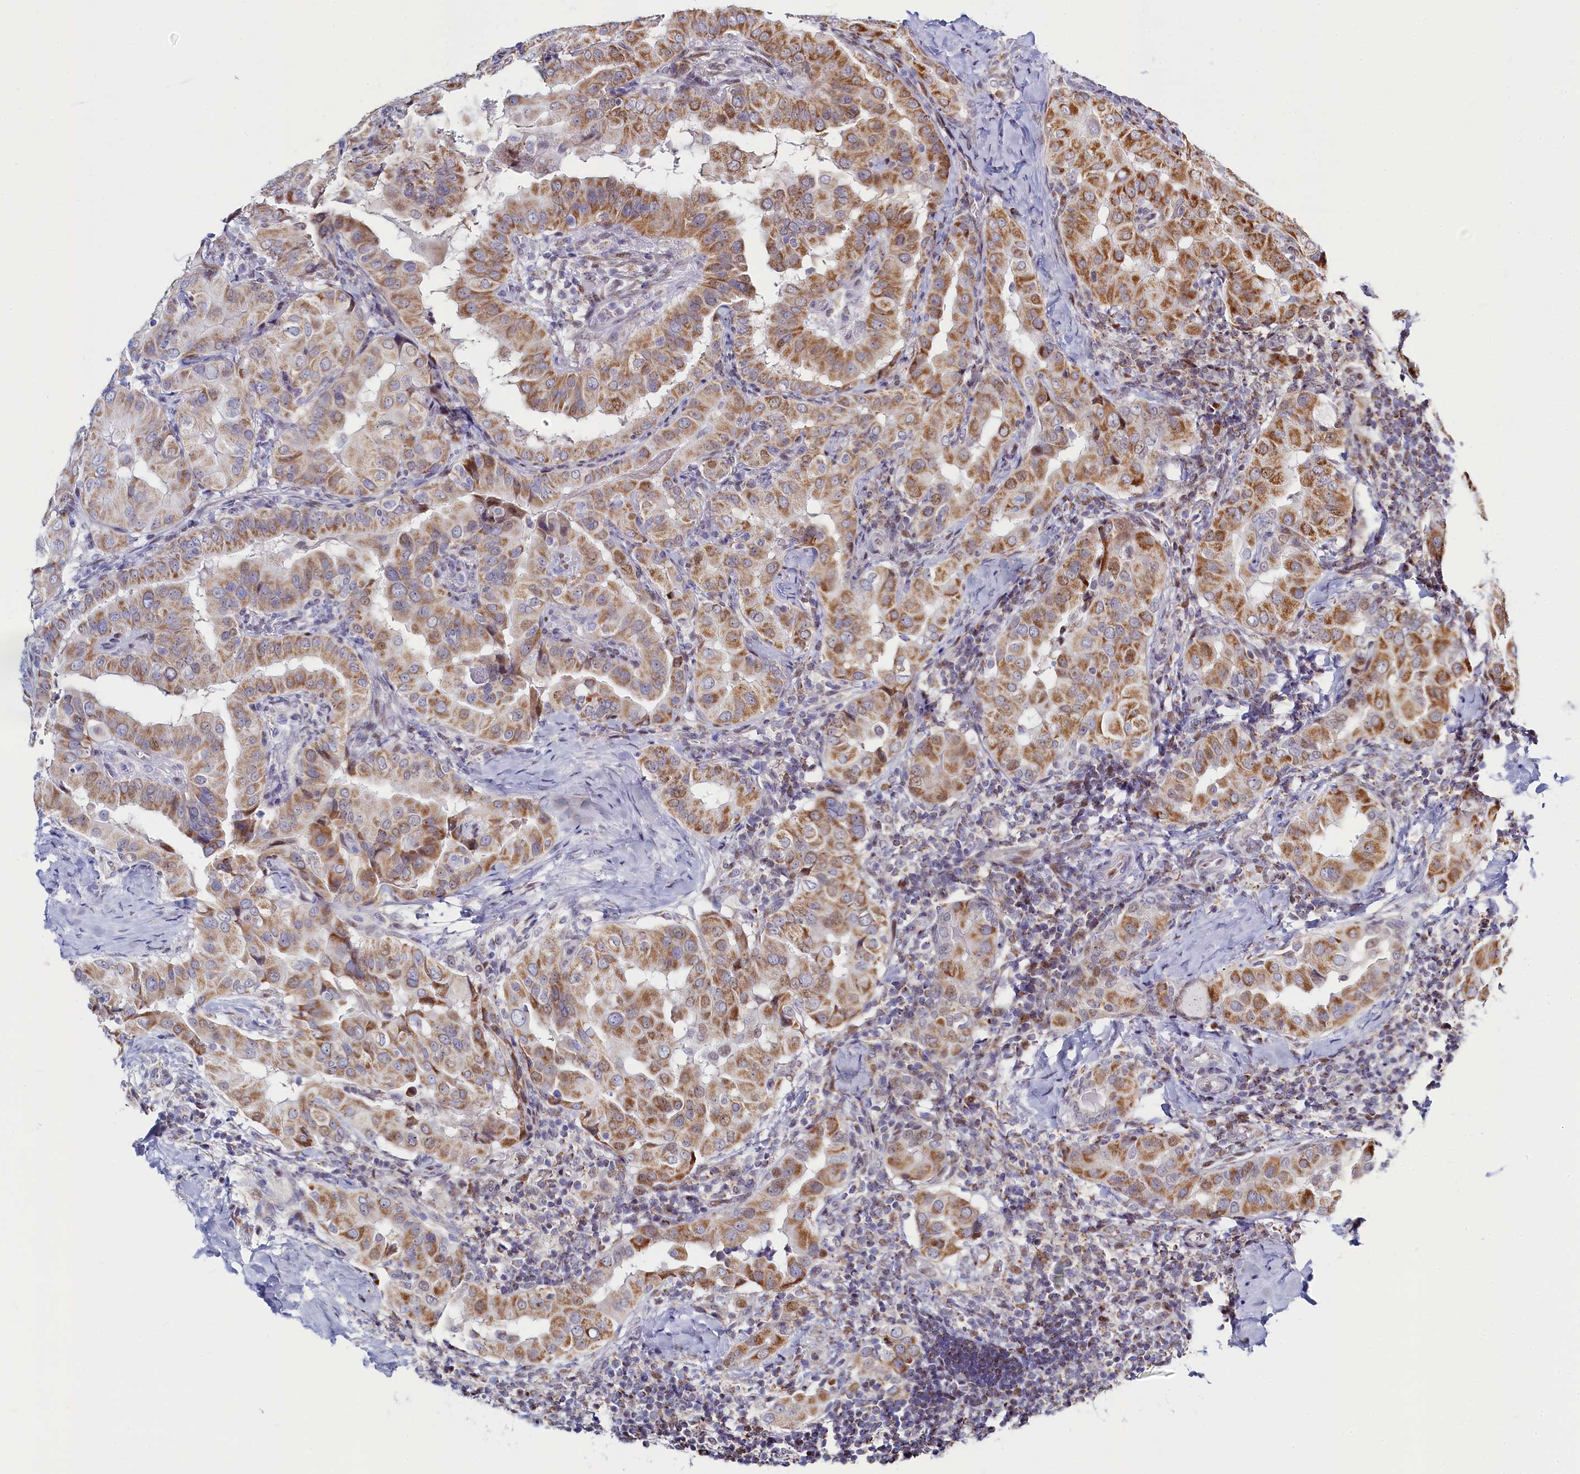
{"staining": {"intensity": "moderate", "quantity": ">75%", "location": "cytoplasmic/membranous"}, "tissue": "thyroid cancer", "cell_type": "Tumor cells", "image_type": "cancer", "snomed": [{"axis": "morphology", "description": "Papillary adenocarcinoma, NOS"}, {"axis": "topography", "description": "Thyroid gland"}], "caption": "Immunohistochemical staining of thyroid papillary adenocarcinoma shows medium levels of moderate cytoplasmic/membranous expression in about >75% of tumor cells.", "gene": "HDGFL3", "patient": {"sex": "male", "age": 33}}